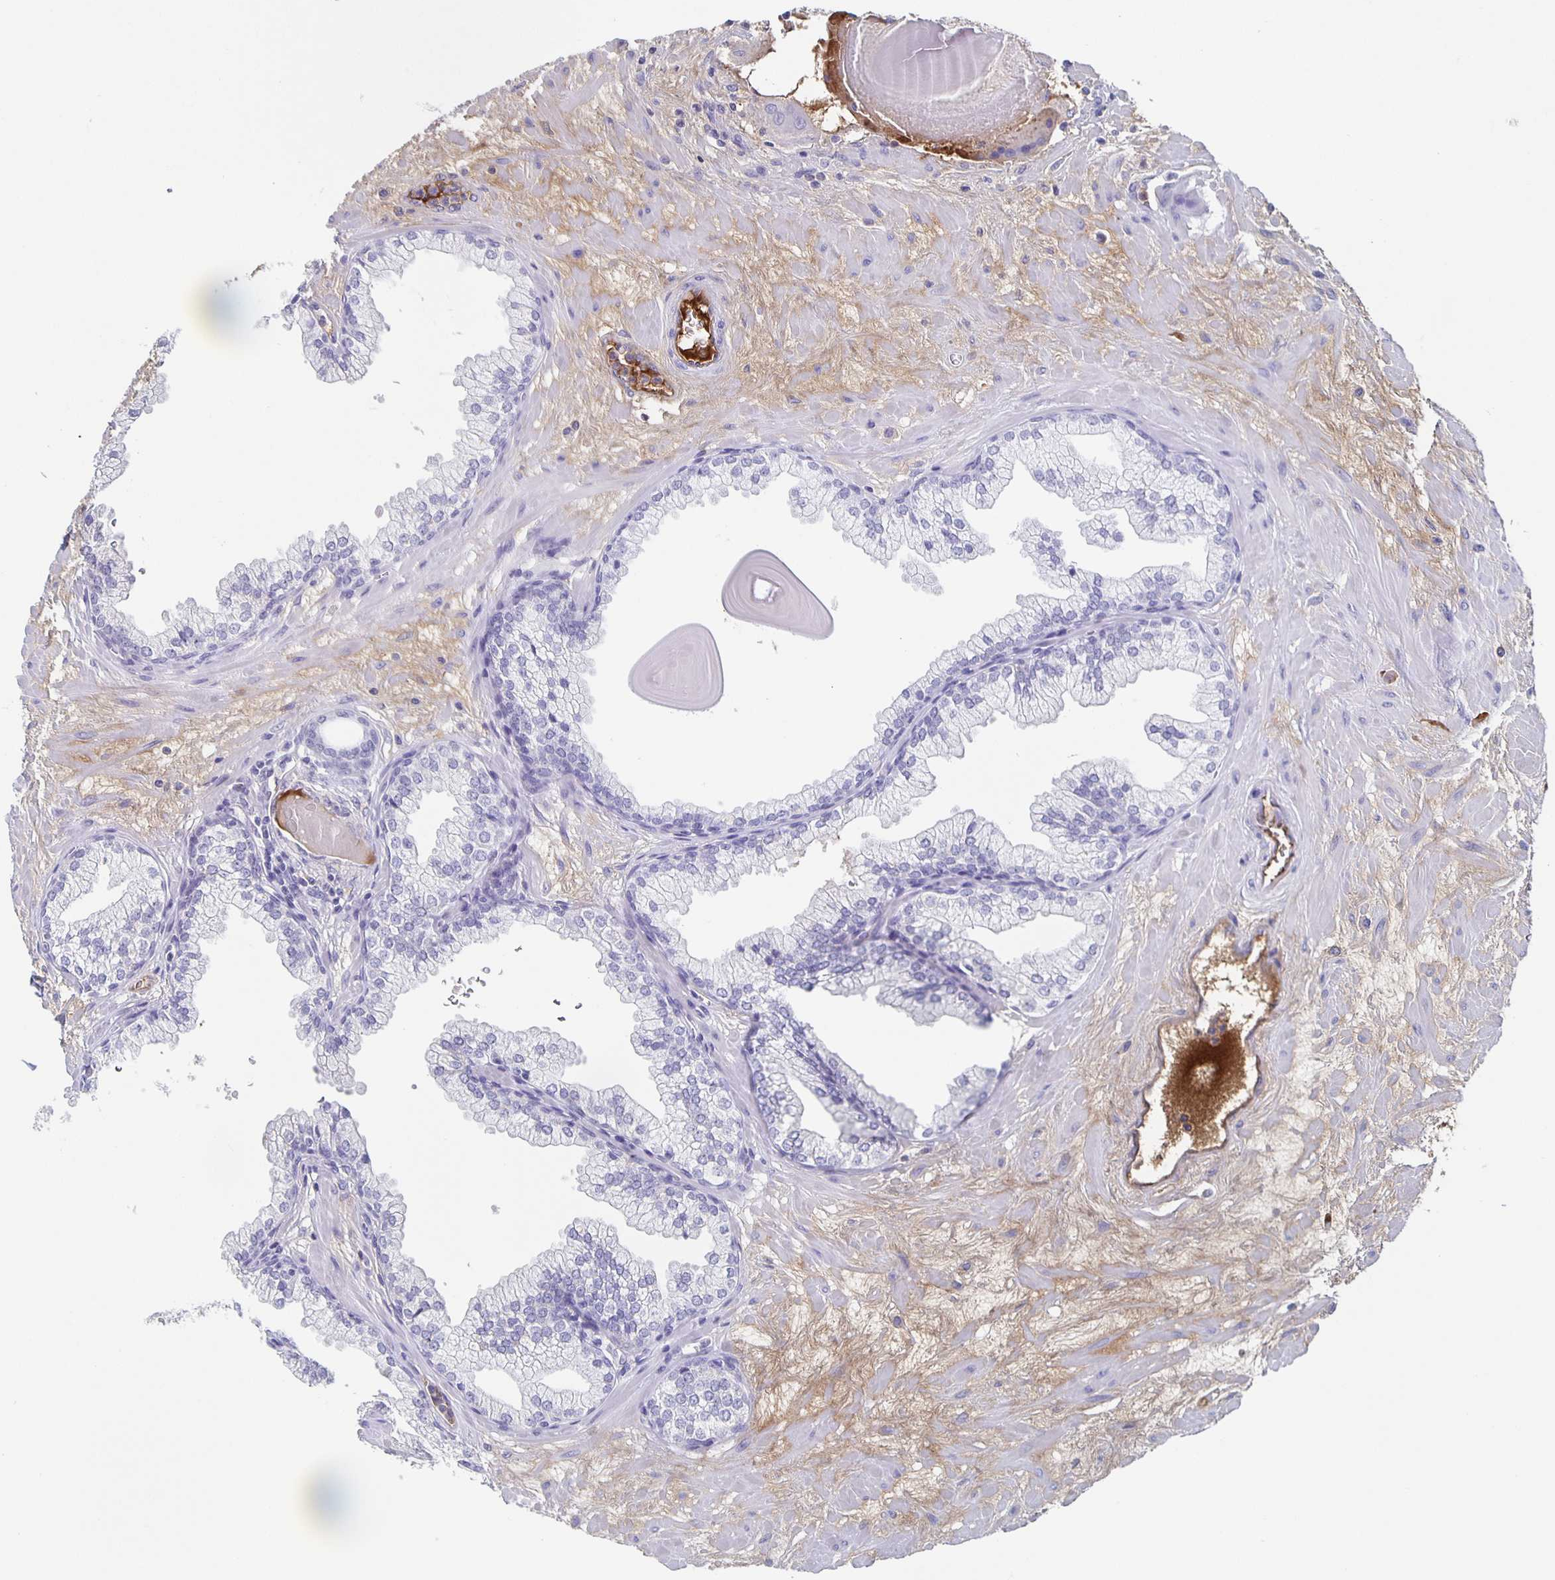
{"staining": {"intensity": "negative", "quantity": "none", "location": "none"}, "tissue": "prostate", "cell_type": "Glandular cells", "image_type": "normal", "snomed": [{"axis": "morphology", "description": "Normal tissue, NOS"}, {"axis": "topography", "description": "Prostate"}, {"axis": "topography", "description": "Peripheral nerve tissue"}], "caption": "IHC of benign human prostate exhibits no expression in glandular cells. (DAB IHC visualized using brightfield microscopy, high magnification).", "gene": "FGA", "patient": {"sex": "male", "age": 61}}